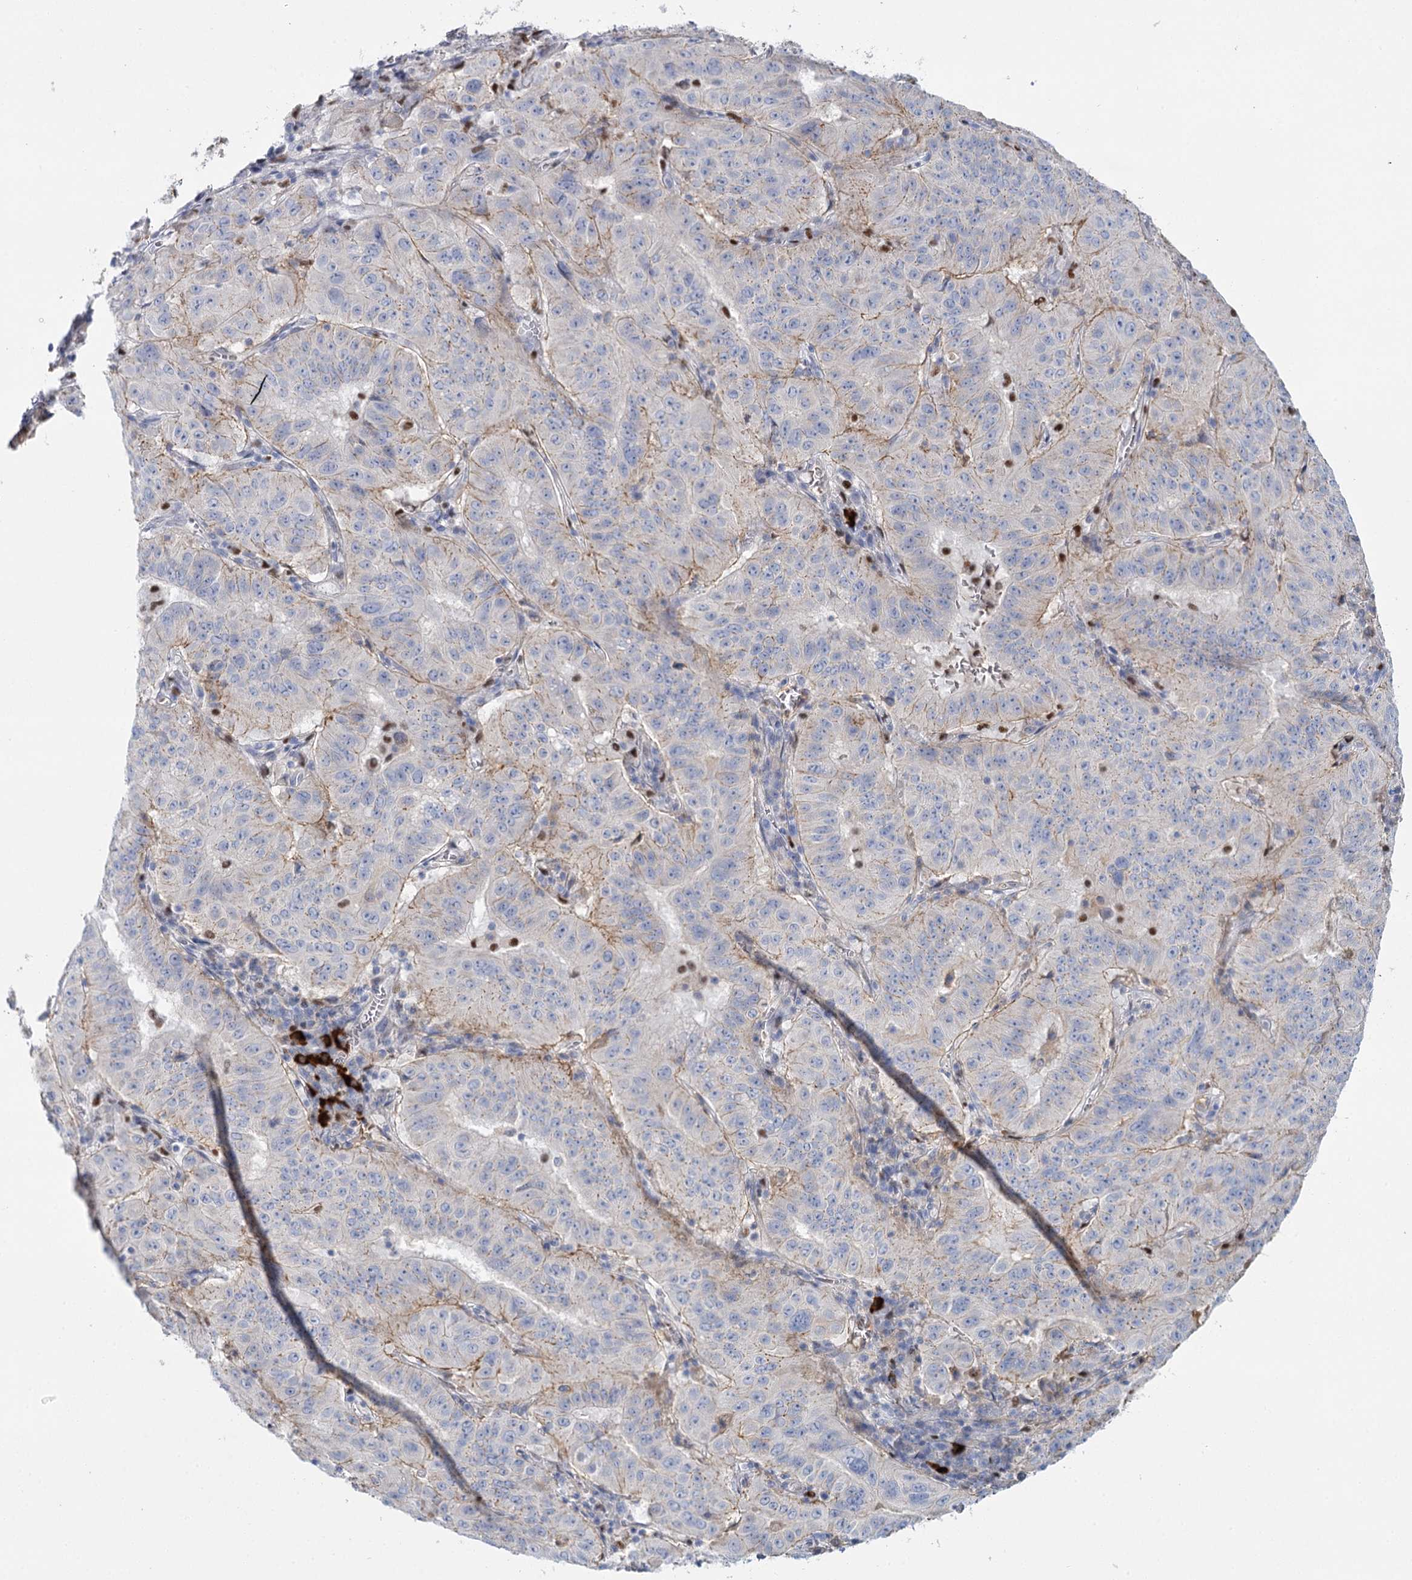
{"staining": {"intensity": "negative", "quantity": "none", "location": "none"}, "tissue": "pancreatic cancer", "cell_type": "Tumor cells", "image_type": "cancer", "snomed": [{"axis": "morphology", "description": "Adenocarcinoma, NOS"}, {"axis": "topography", "description": "Pancreas"}], "caption": "DAB (3,3'-diaminobenzidine) immunohistochemical staining of human adenocarcinoma (pancreatic) displays no significant staining in tumor cells.", "gene": "IGSF3", "patient": {"sex": "male", "age": 63}}